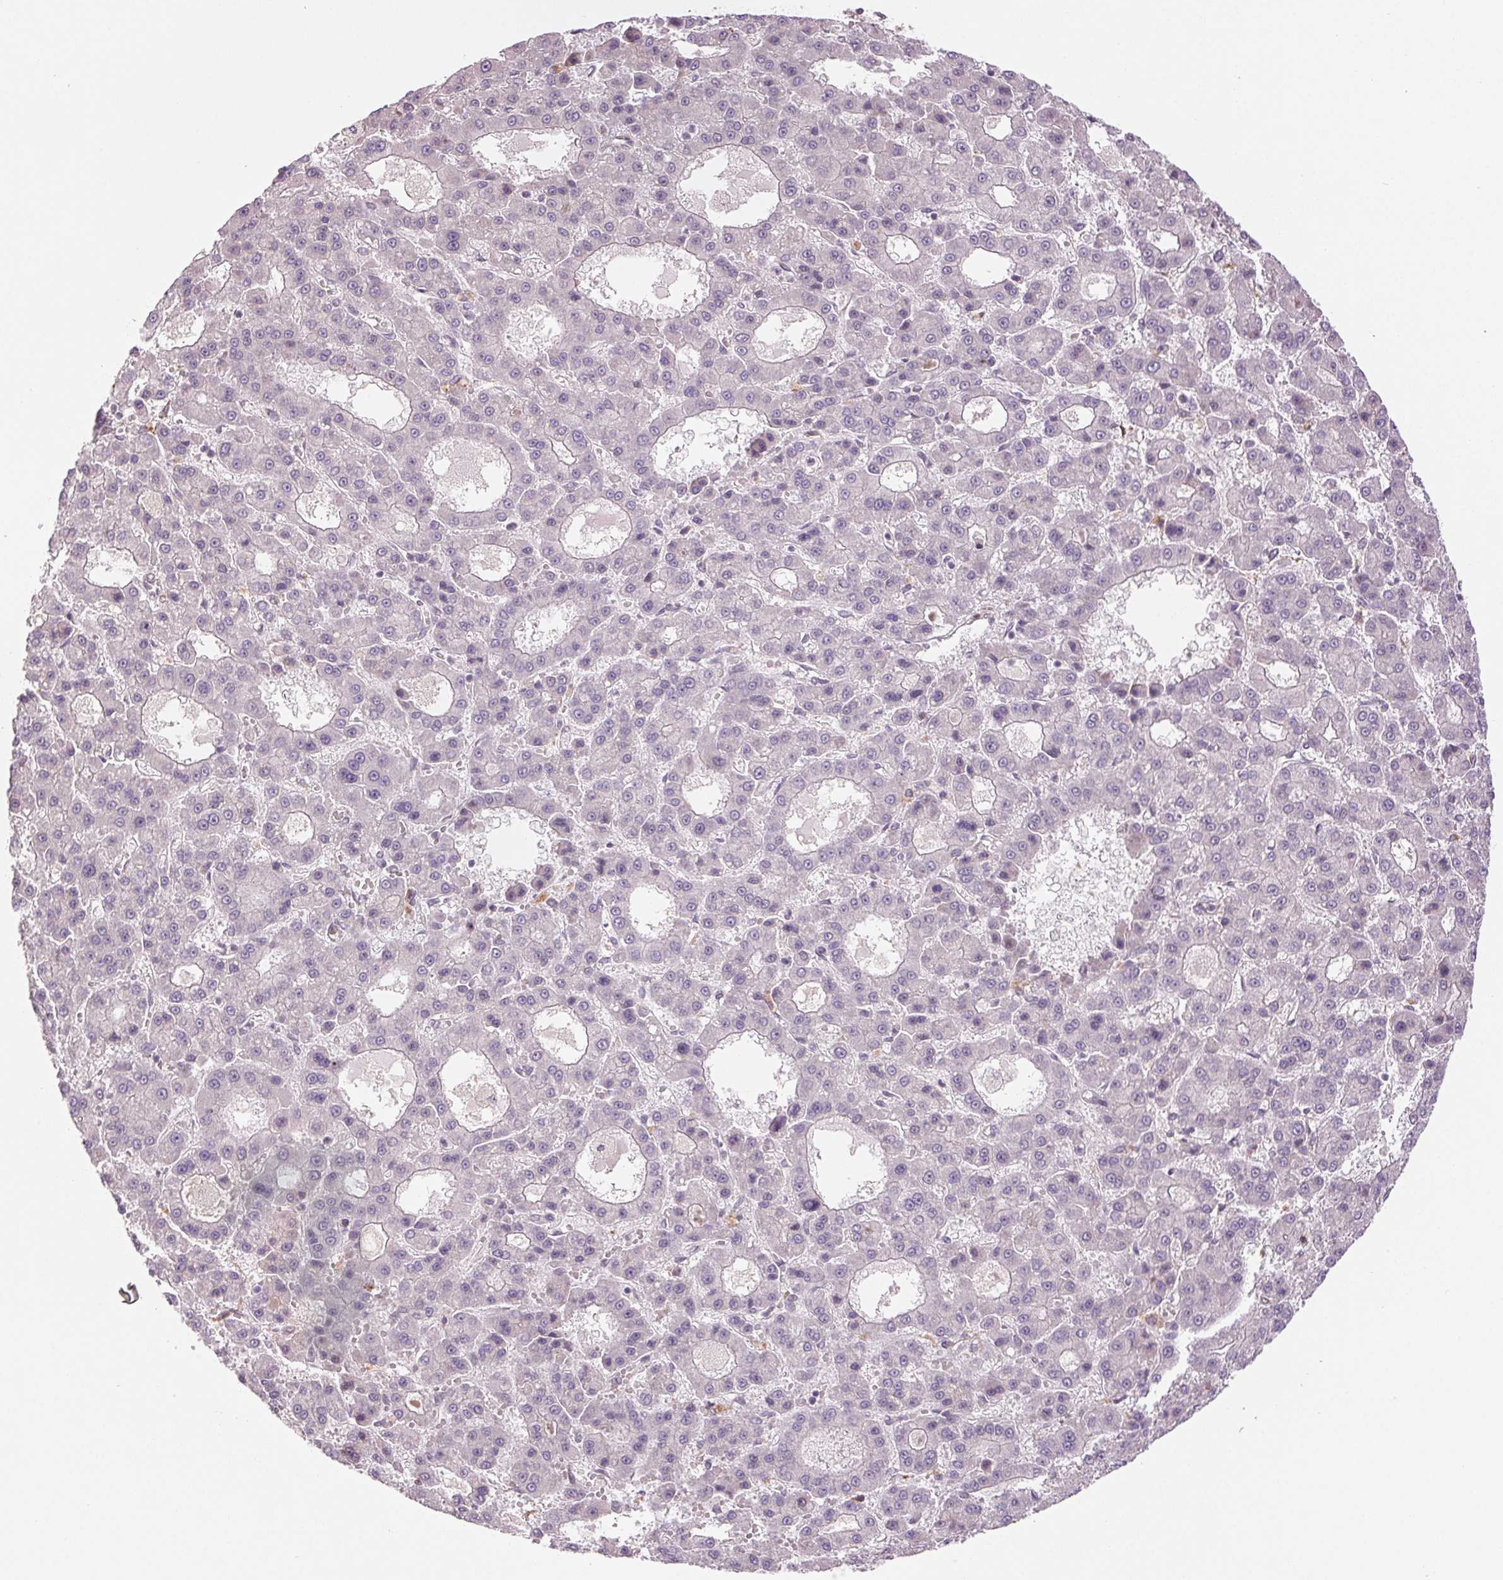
{"staining": {"intensity": "negative", "quantity": "none", "location": "none"}, "tissue": "liver cancer", "cell_type": "Tumor cells", "image_type": "cancer", "snomed": [{"axis": "morphology", "description": "Carcinoma, Hepatocellular, NOS"}, {"axis": "topography", "description": "Liver"}], "caption": "There is no significant staining in tumor cells of liver cancer (hepatocellular carcinoma).", "gene": "METTL17", "patient": {"sex": "male", "age": 70}}